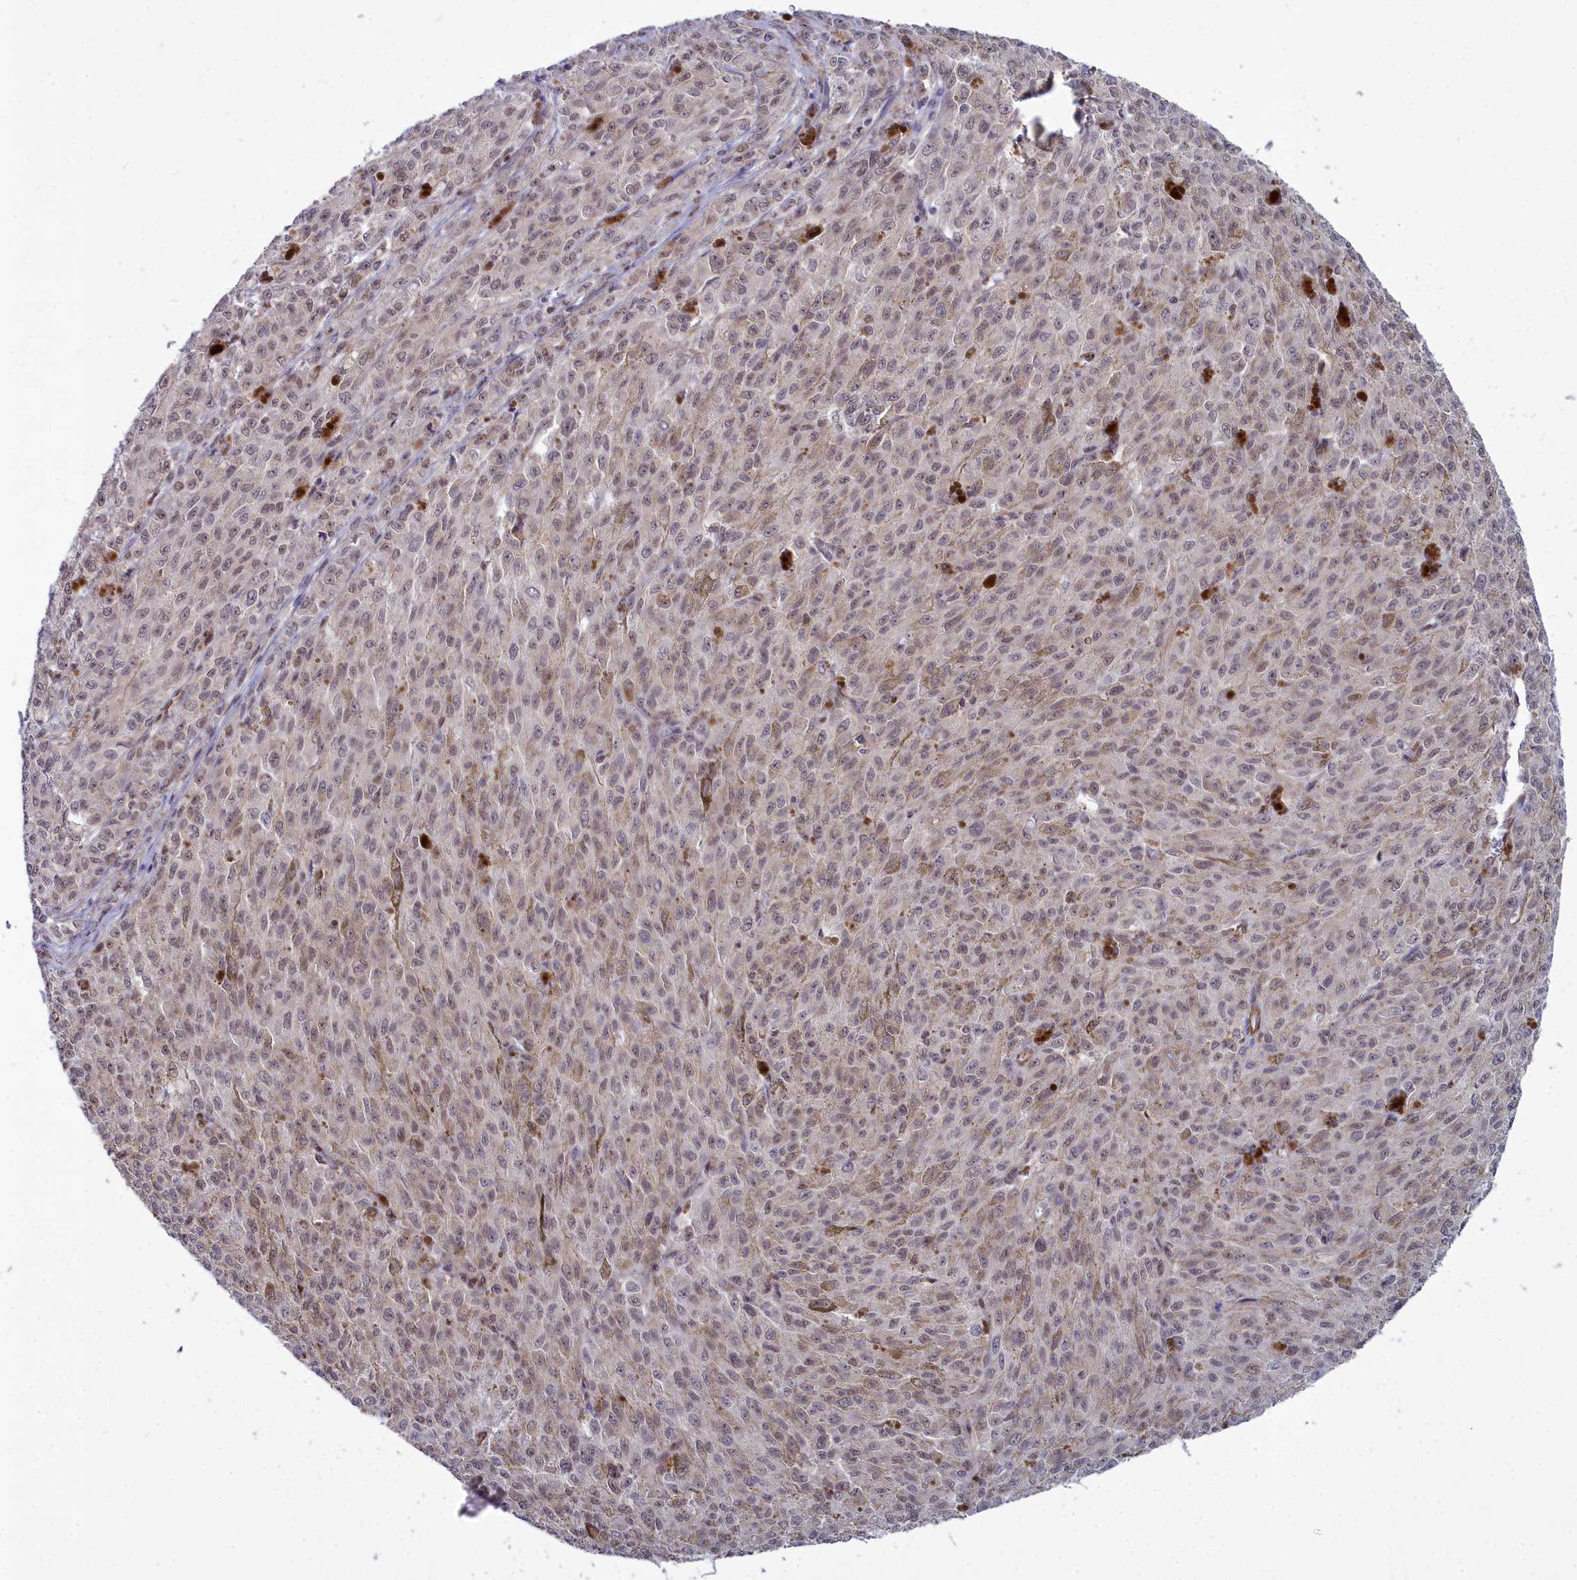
{"staining": {"intensity": "weak", "quantity": "25%-75%", "location": "nuclear"}, "tissue": "melanoma", "cell_type": "Tumor cells", "image_type": "cancer", "snomed": [{"axis": "morphology", "description": "Malignant melanoma, NOS"}, {"axis": "topography", "description": "Skin"}], "caption": "High-magnification brightfield microscopy of melanoma stained with DAB (3,3'-diaminobenzidine) (brown) and counterstained with hematoxylin (blue). tumor cells exhibit weak nuclear positivity is identified in about25%-75% of cells.", "gene": "YJU2", "patient": {"sex": "female", "age": 52}}